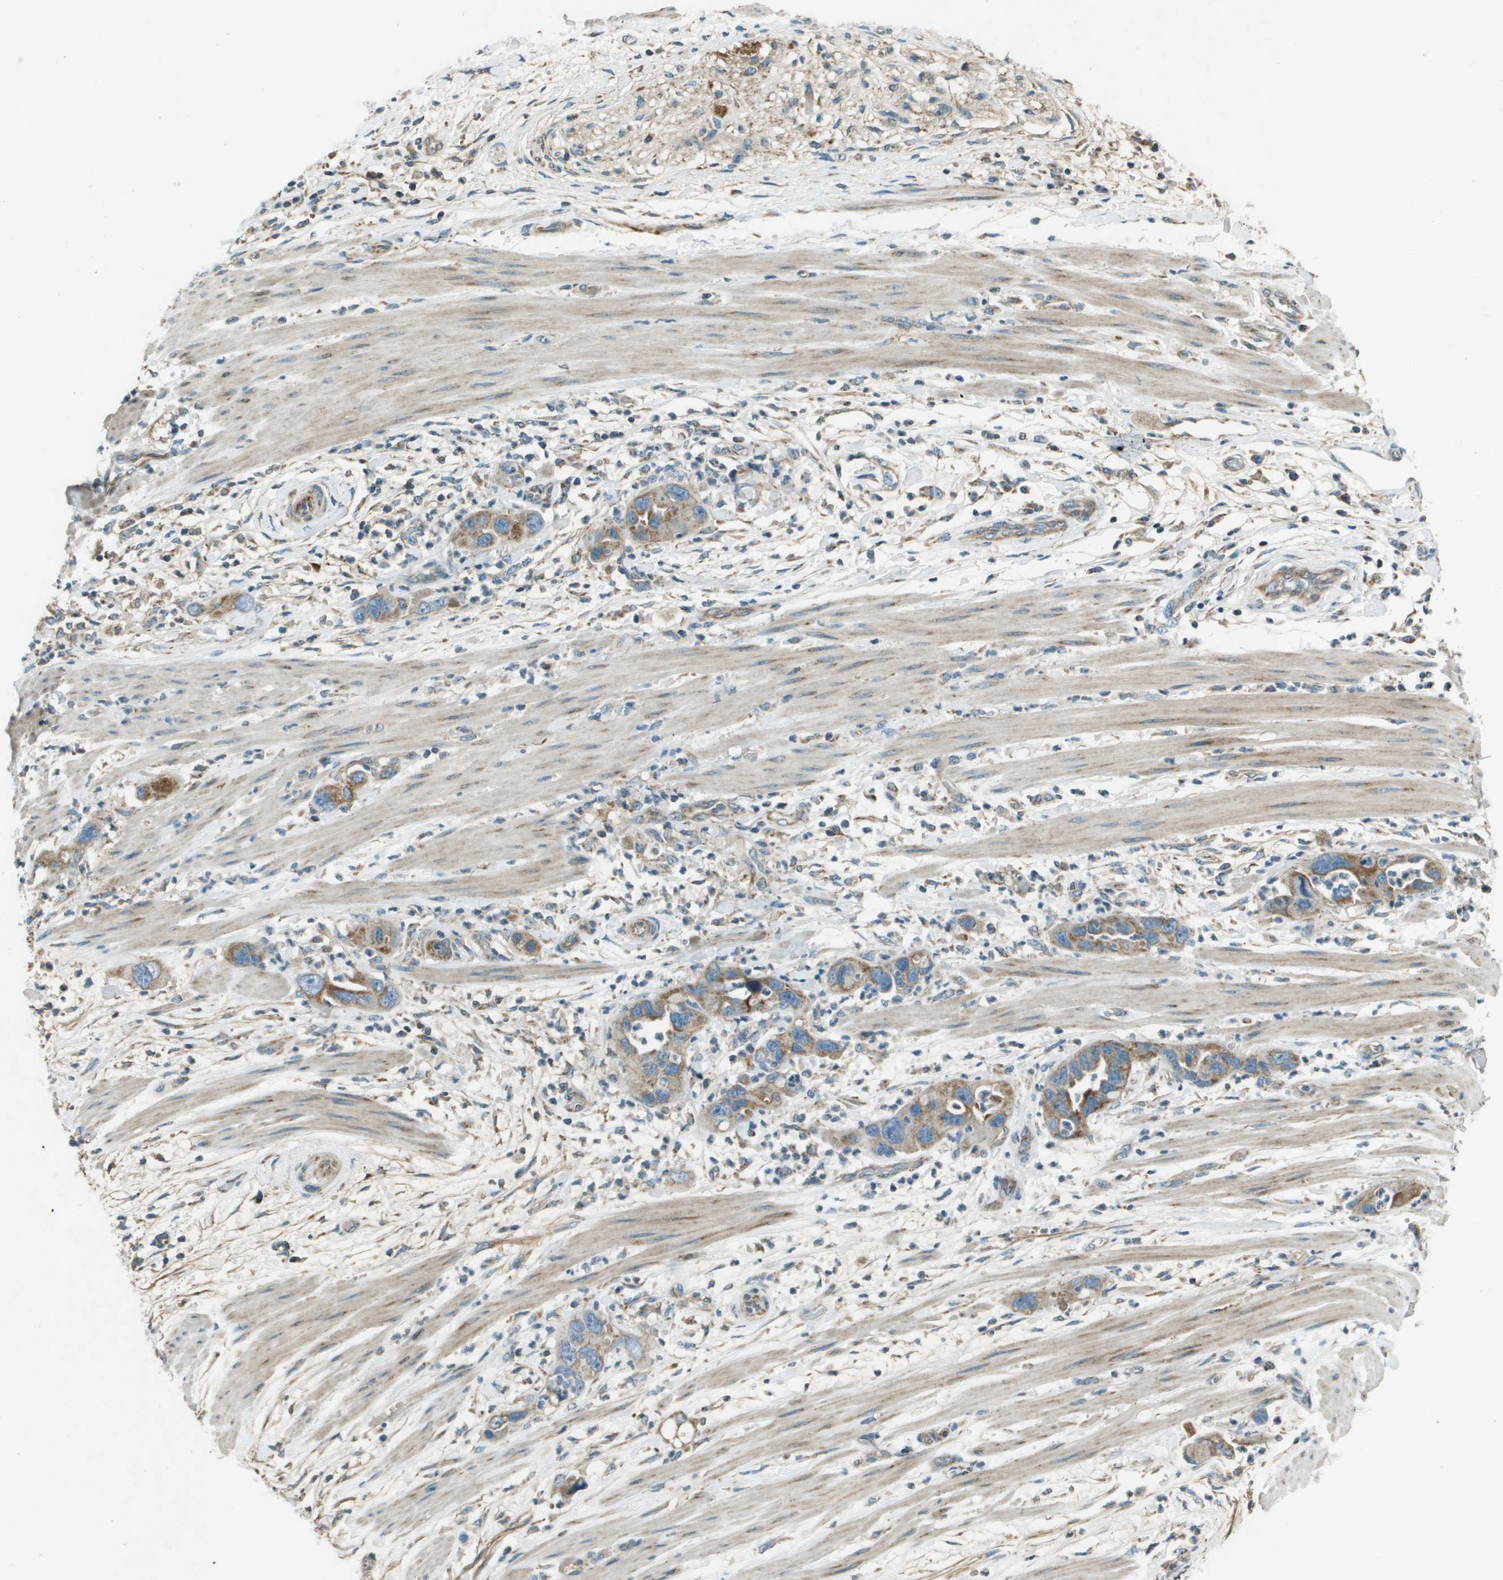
{"staining": {"intensity": "moderate", "quantity": ">75%", "location": "cytoplasmic/membranous"}, "tissue": "pancreatic cancer", "cell_type": "Tumor cells", "image_type": "cancer", "snomed": [{"axis": "morphology", "description": "Adenocarcinoma, NOS"}, {"axis": "topography", "description": "Pancreas"}], "caption": "A histopathology image of human adenocarcinoma (pancreatic) stained for a protein exhibits moderate cytoplasmic/membranous brown staining in tumor cells.", "gene": "MIGA1", "patient": {"sex": "female", "age": 71}}